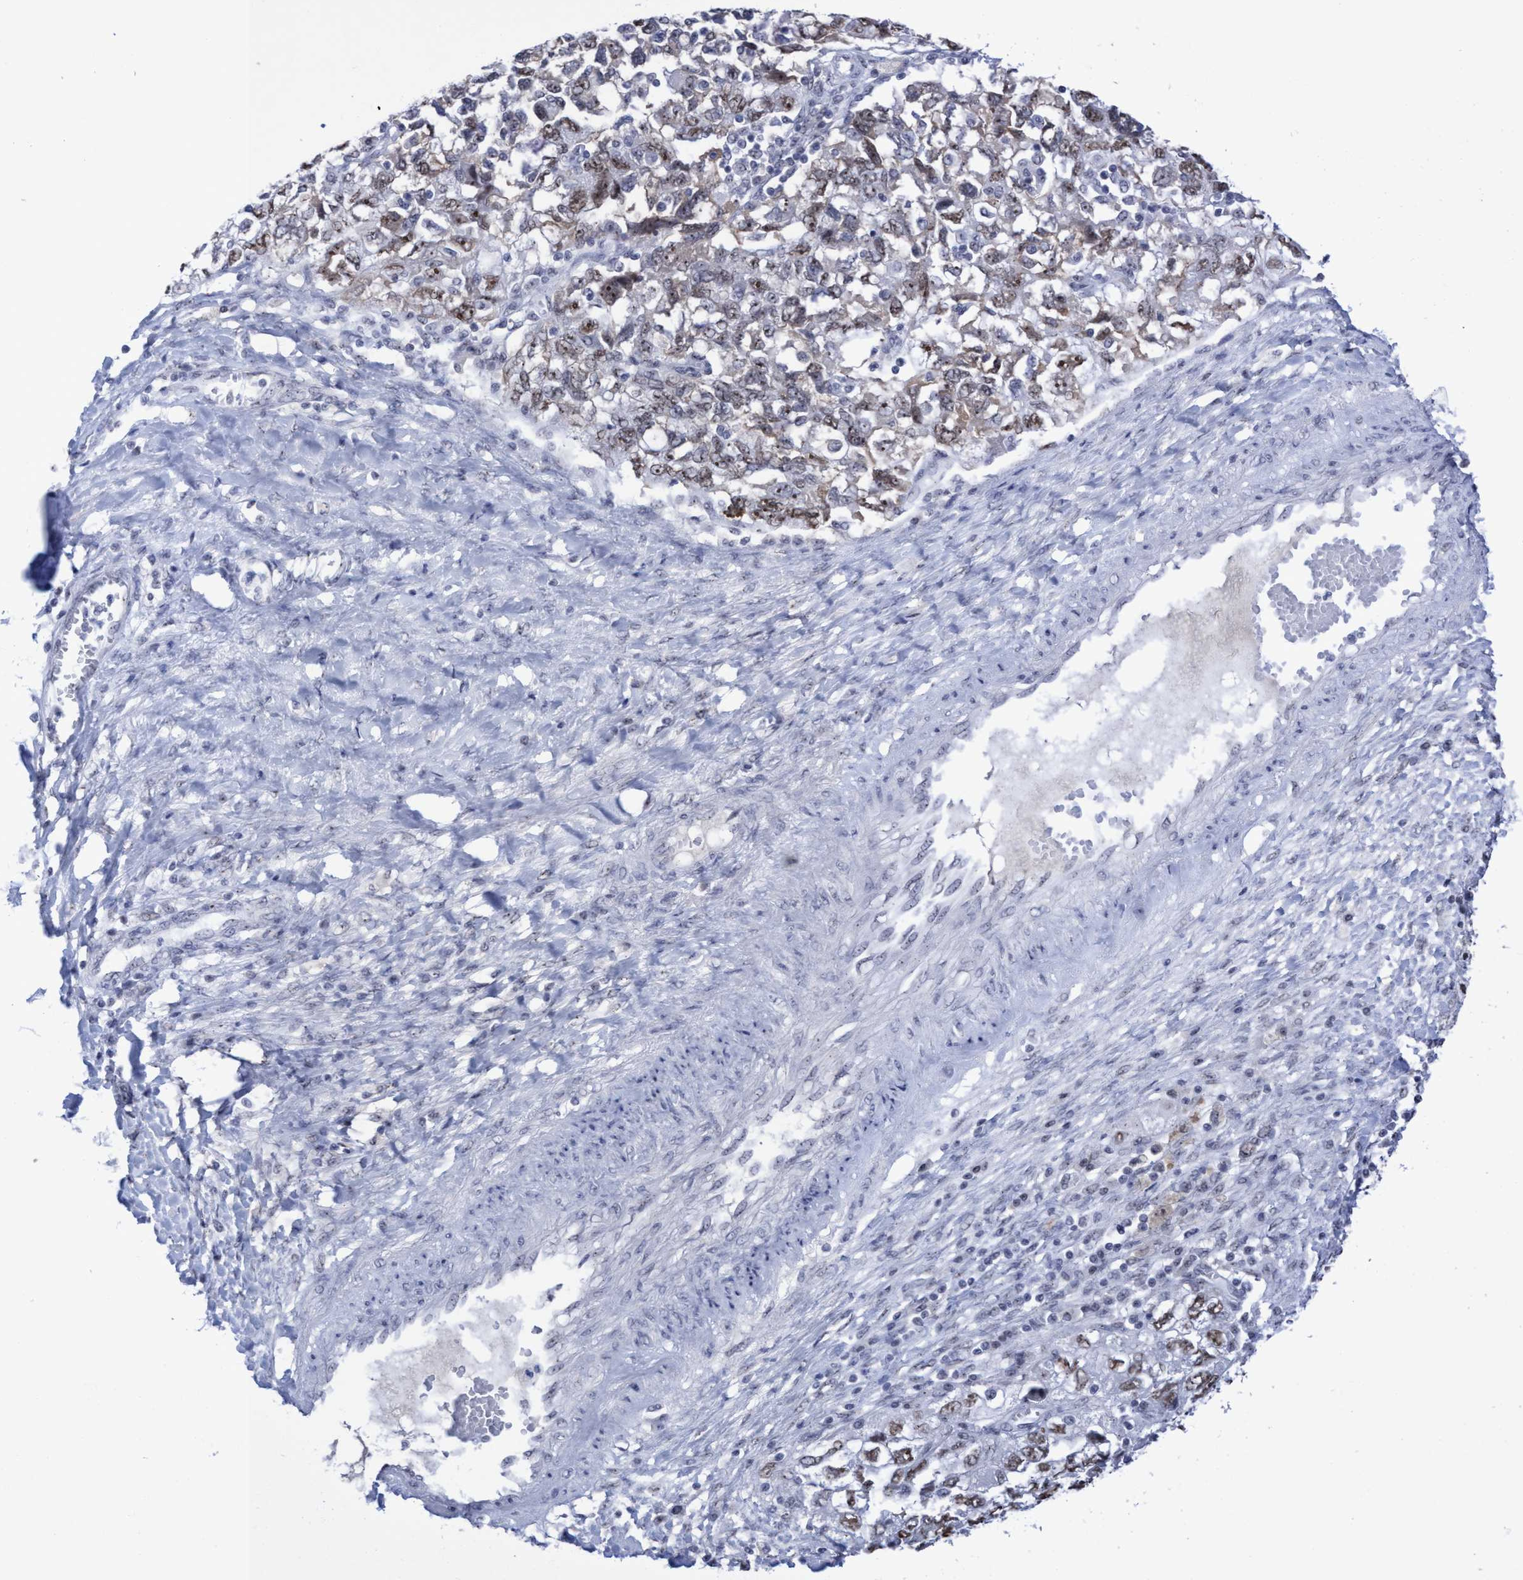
{"staining": {"intensity": "moderate", "quantity": ">75%", "location": "nuclear"}, "tissue": "ovarian cancer", "cell_type": "Tumor cells", "image_type": "cancer", "snomed": [{"axis": "morphology", "description": "Carcinoma, NOS"}, {"axis": "morphology", "description": "Cystadenocarcinoma, serous, NOS"}, {"axis": "topography", "description": "Ovary"}], "caption": "Ovarian cancer (serous cystadenocarcinoma) stained for a protein (brown) demonstrates moderate nuclear positive positivity in about >75% of tumor cells.", "gene": "EFCAB10", "patient": {"sex": "female", "age": 69}}